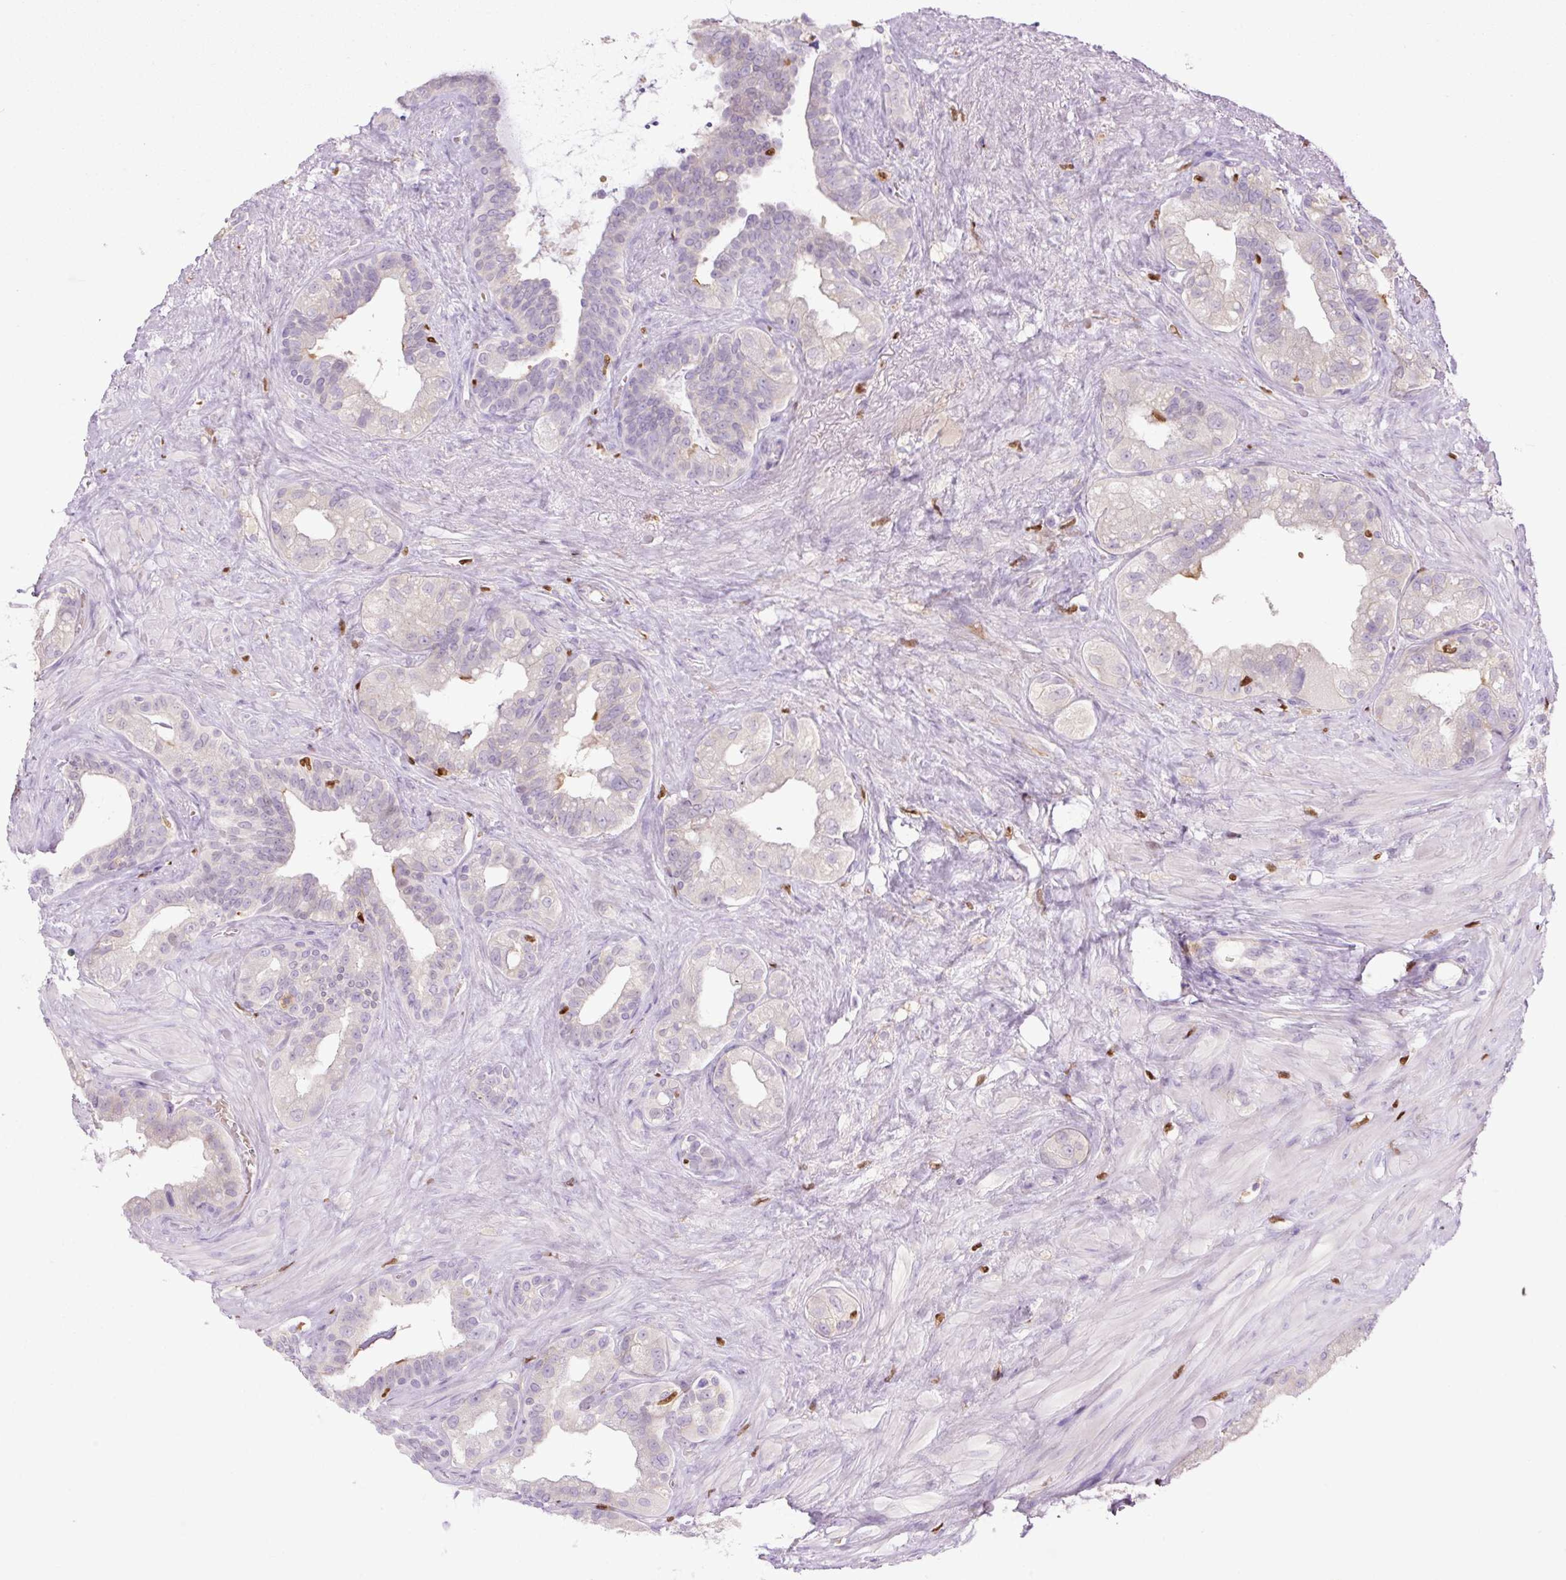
{"staining": {"intensity": "negative", "quantity": "none", "location": "none"}, "tissue": "seminal vesicle", "cell_type": "Glandular cells", "image_type": "normal", "snomed": [{"axis": "morphology", "description": "Normal tissue, NOS"}, {"axis": "topography", "description": "Seminal veicle"}, {"axis": "topography", "description": "Peripheral nerve tissue"}], "caption": "This is a micrograph of IHC staining of unremarkable seminal vesicle, which shows no staining in glandular cells. (Brightfield microscopy of DAB IHC at high magnification).", "gene": "SPI1", "patient": {"sex": "male", "age": 76}}